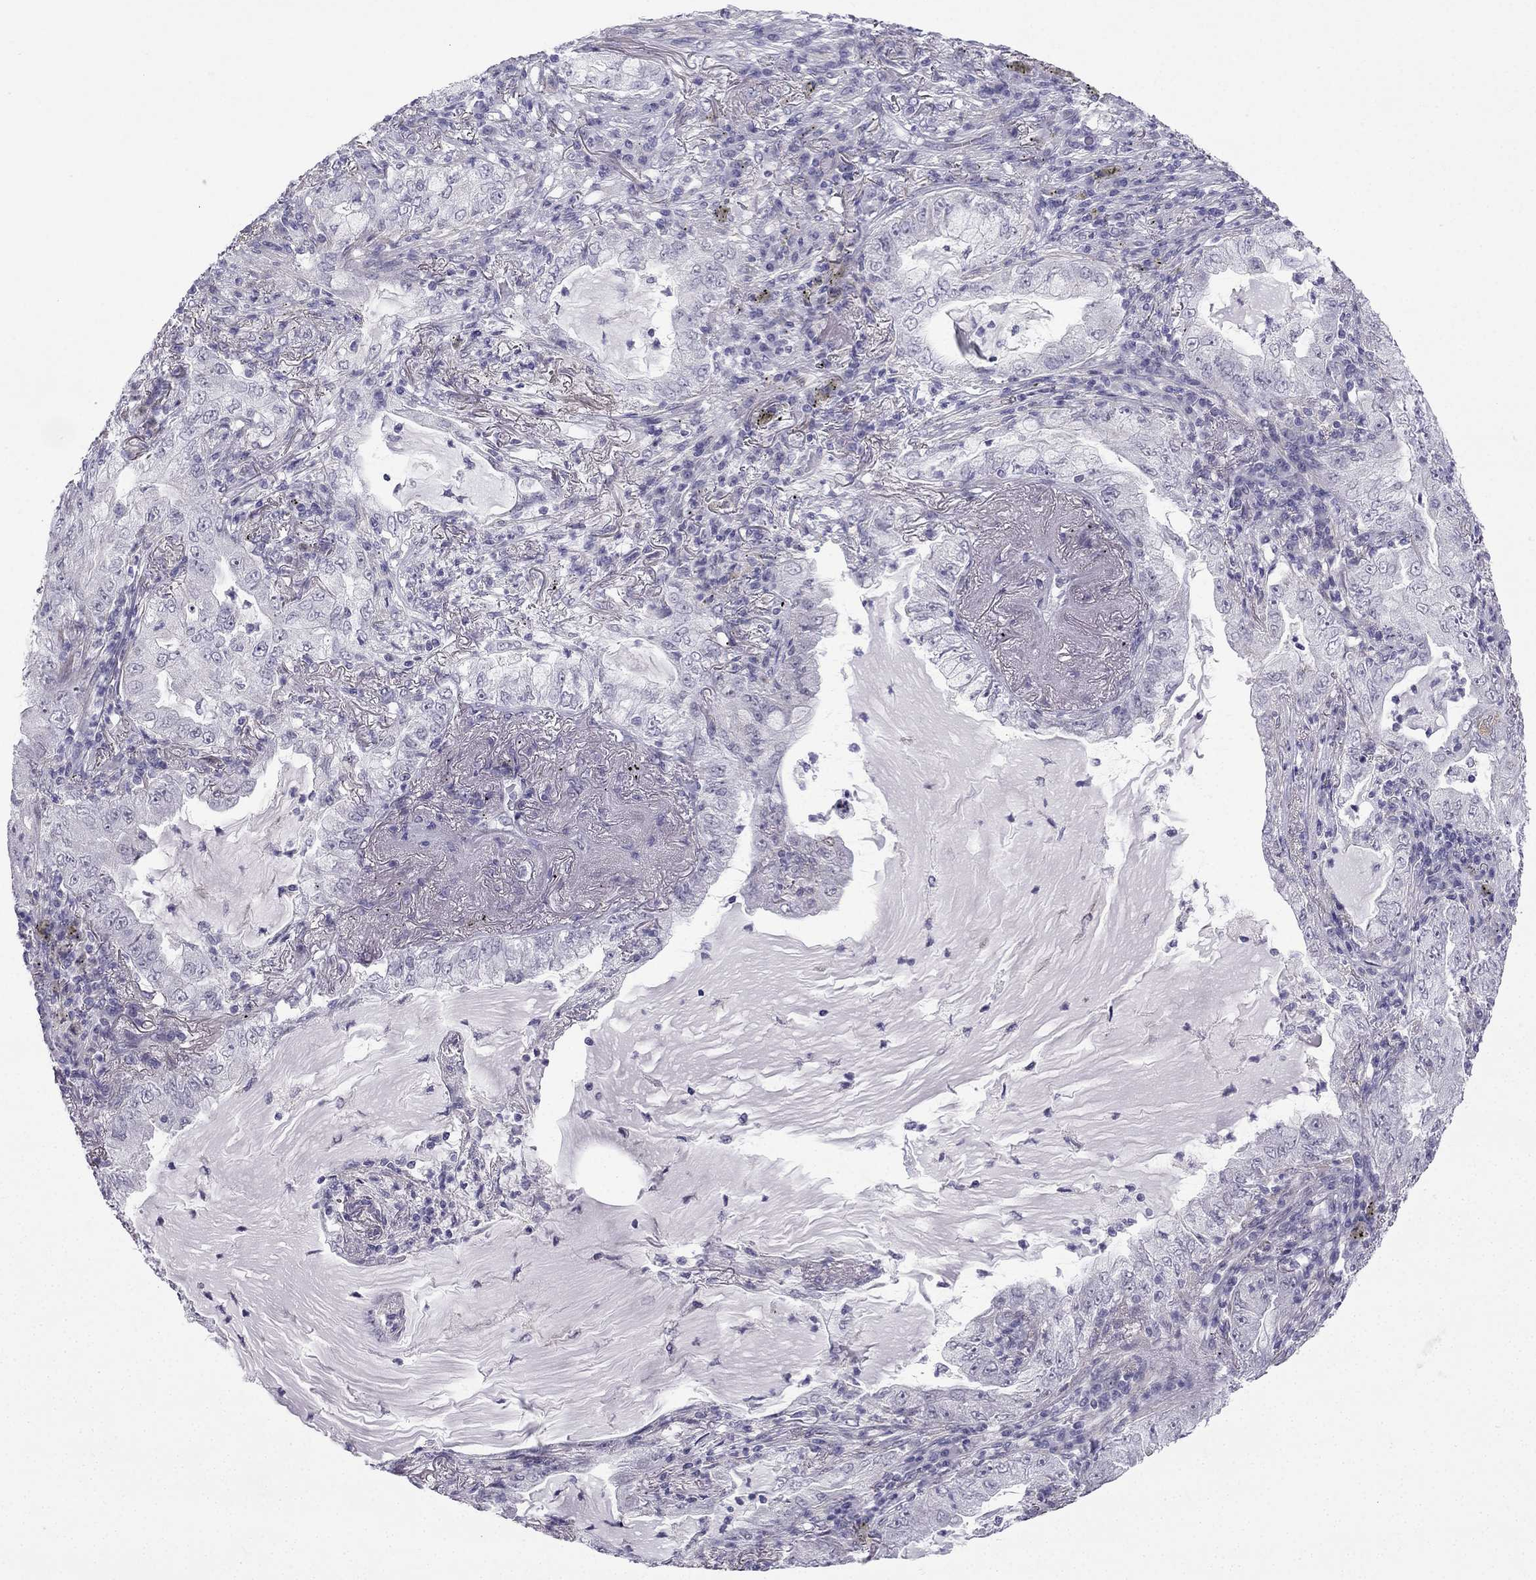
{"staining": {"intensity": "negative", "quantity": "none", "location": "none"}, "tissue": "lung cancer", "cell_type": "Tumor cells", "image_type": "cancer", "snomed": [{"axis": "morphology", "description": "Adenocarcinoma, NOS"}, {"axis": "topography", "description": "Lung"}], "caption": "Lung cancer was stained to show a protein in brown. There is no significant positivity in tumor cells.", "gene": "CFAP53", "patient": {"sex": "female", "age": 73}}